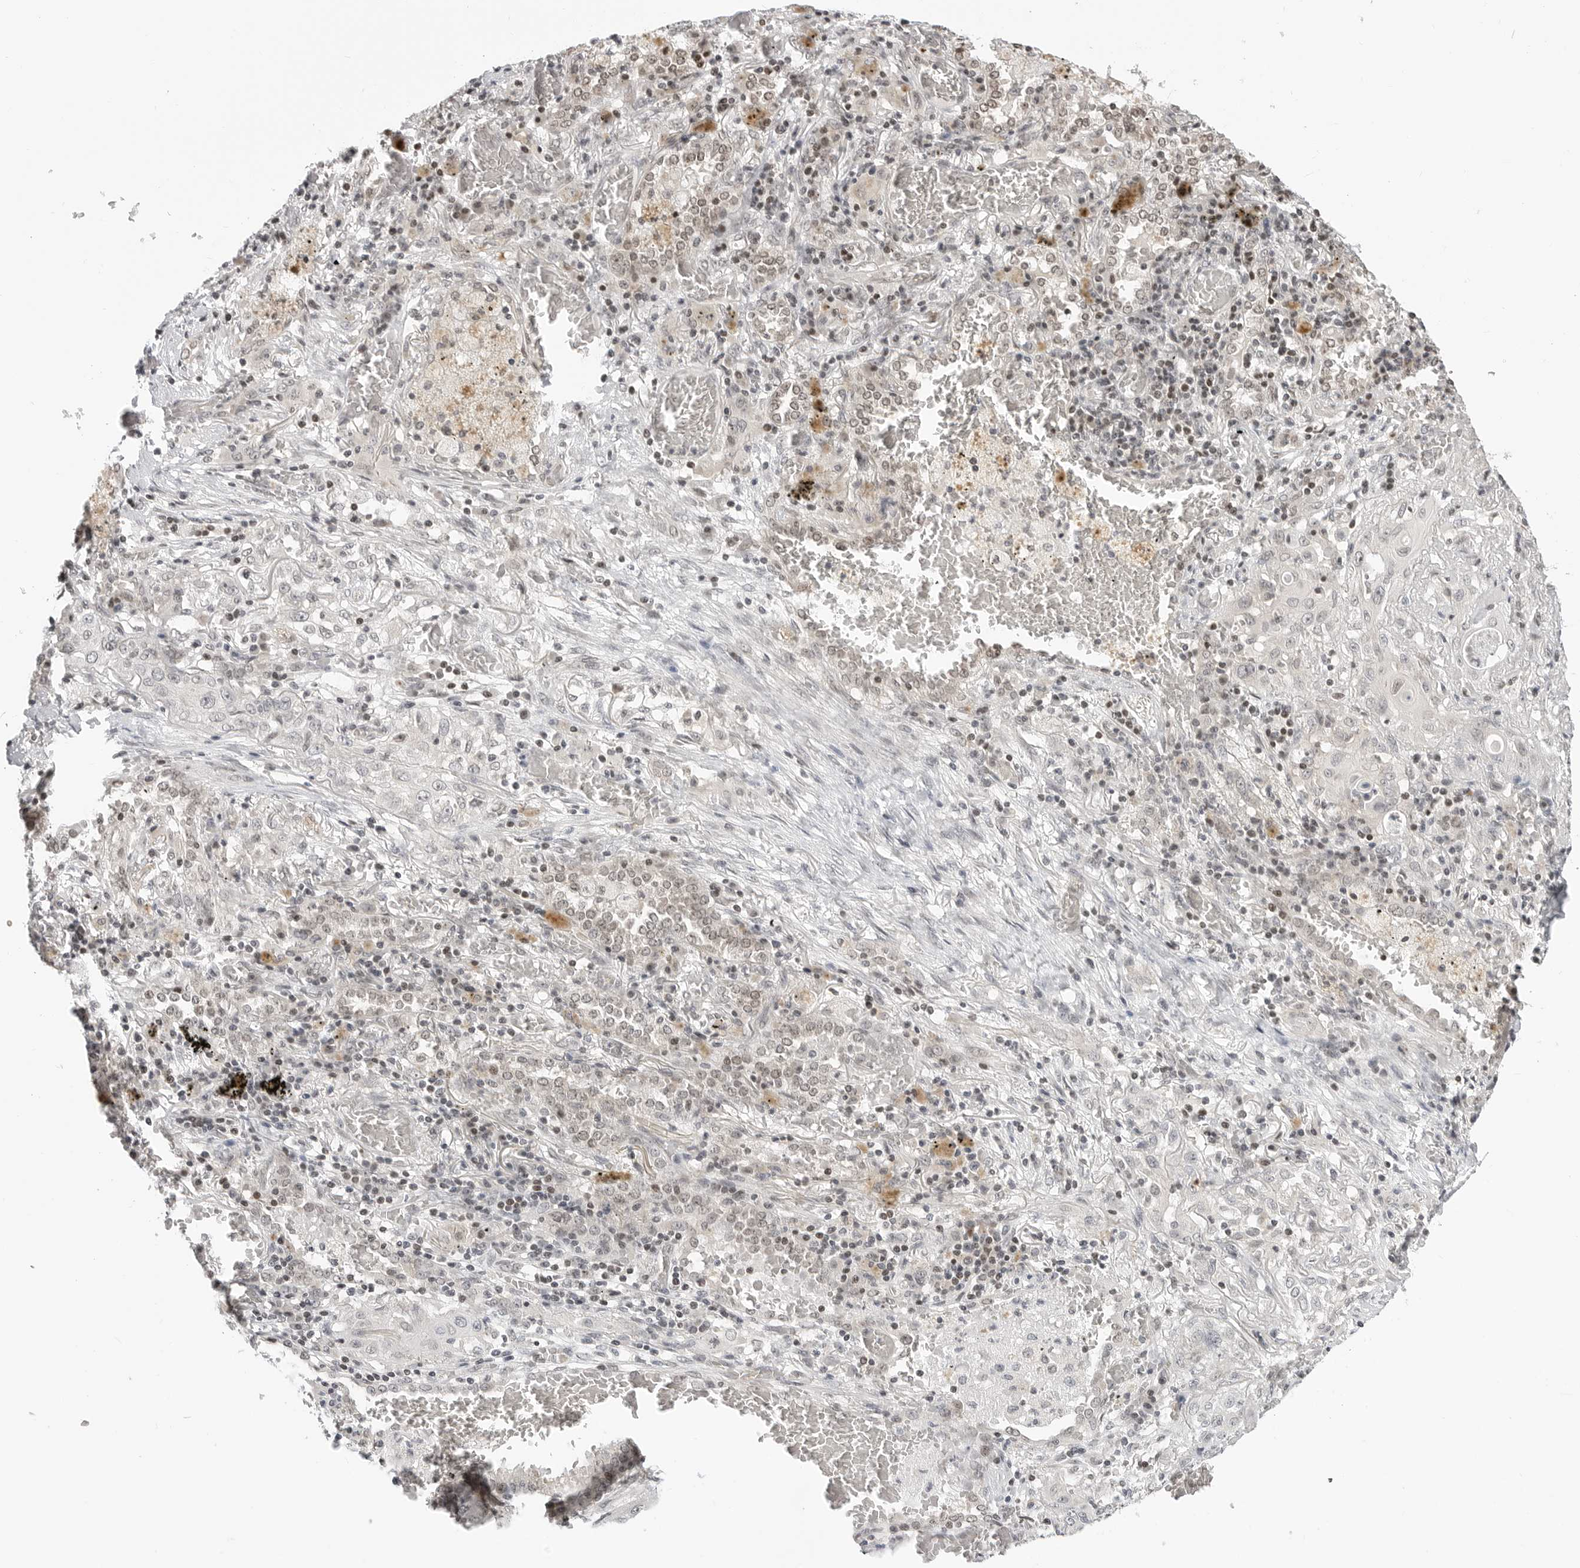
{"staining": {"intensity": "negative", "quantity": "none", "location": "none"}, "tissue": "lung cancer", "cell_type": "Tumor cells", "image_type": "cancer", "snomed": [{"axis": "morphology", "description": "Squamous cell carcinoma, NOS"}, {"axis": "topography", "description": "Lung"}], "caption": "Lung squamous cell carcinoma stained for a protein using IHC exhibits no staining tumor cells.", "gene": "C8orf33", "patient": {"sex": "female", "age": 47}}